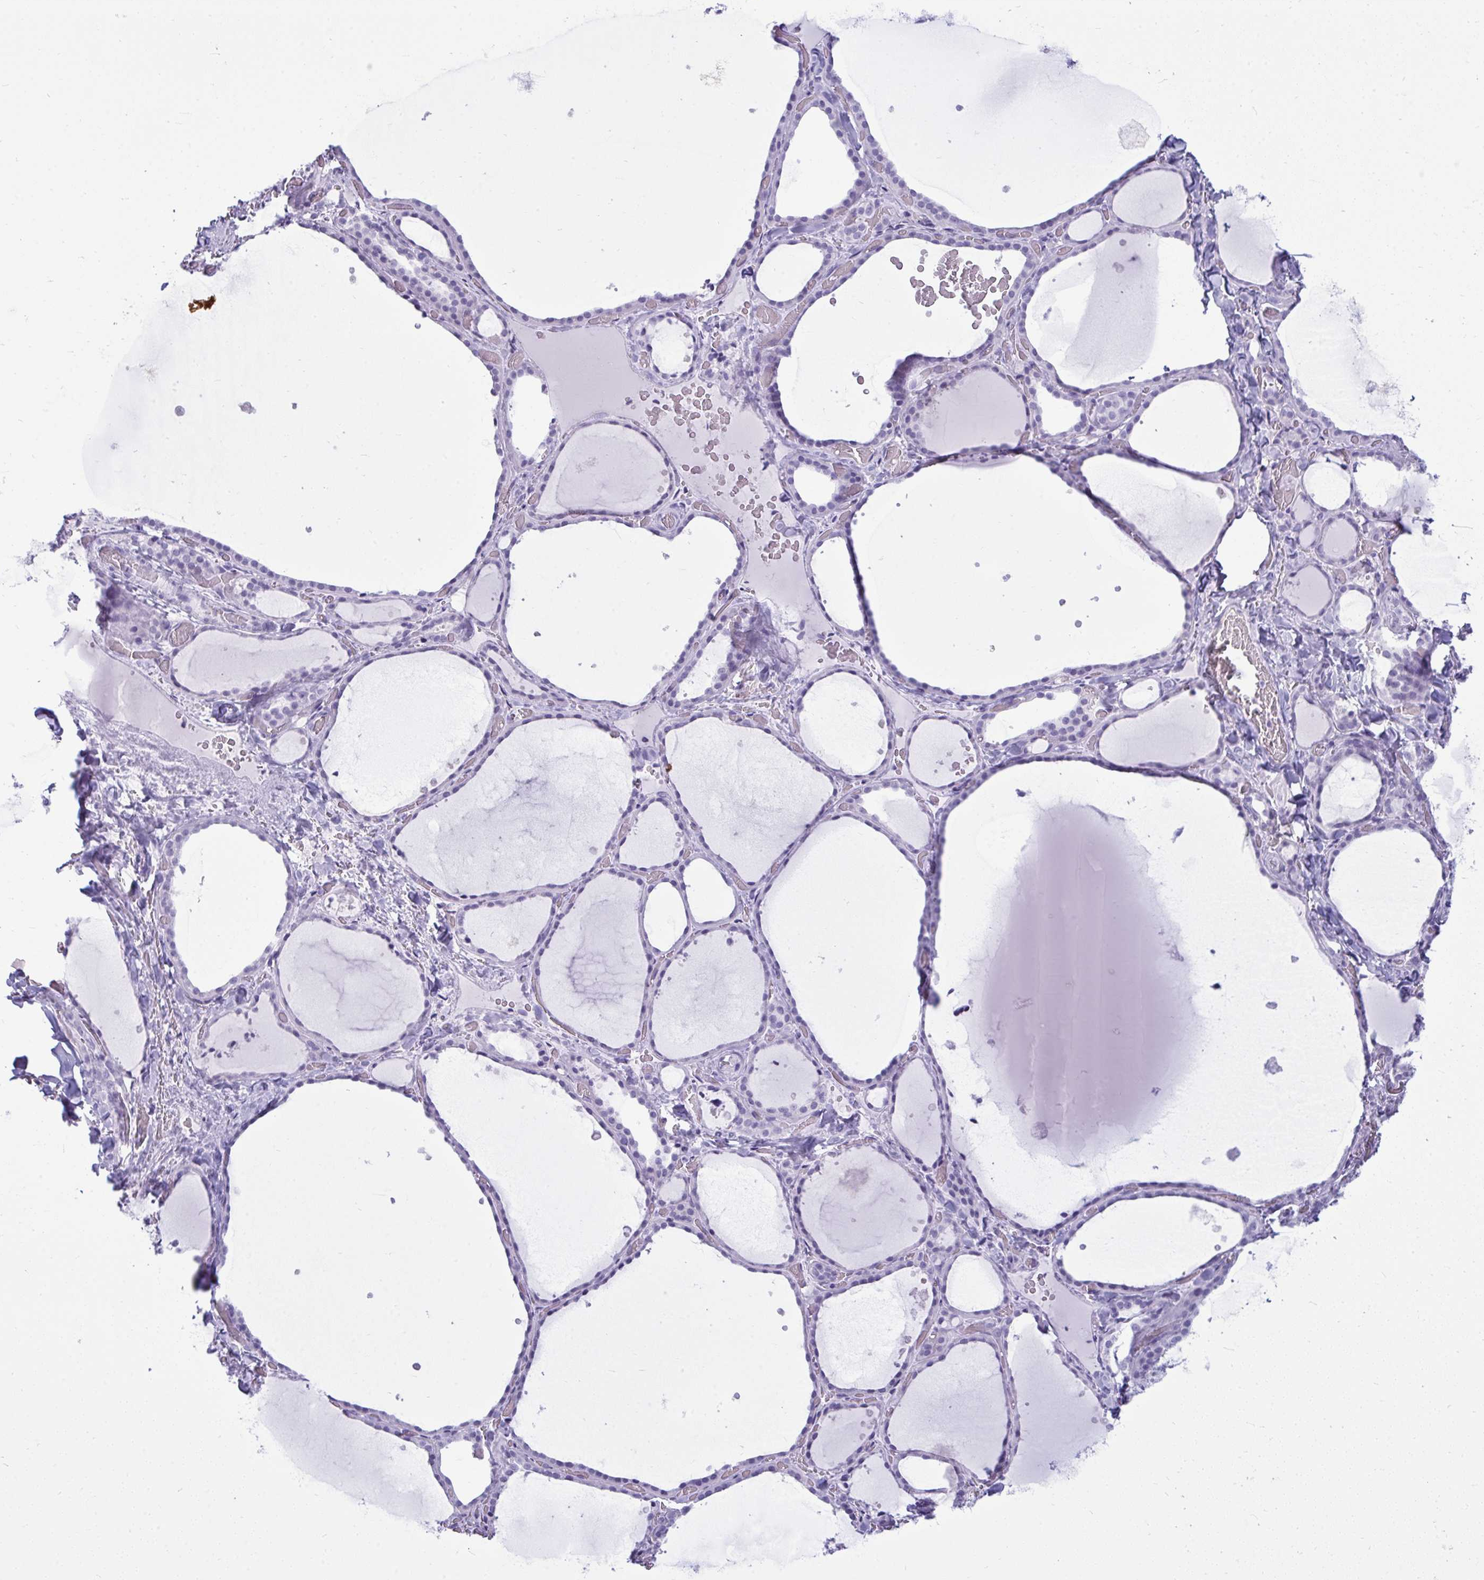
{"staining": {"intensity": "negative", "quantity": "none", "location": "none"}, "tissue": "thyroid gland", "cell_type": "Glandular cells", "image_type": "normal", "snomed": [{"axis": "morphology", "description": "Normal tissue, NOS"}, {"axis": "topography", "description": "Thyroid gland"}], "caption": "High magnification brightfield microscopy of normal thyroid gland stained with DAB (3,3'-diaminobenzidine) (brown) and counterstained with hematoxylin (blue): glandular cells show no significant expression.", "gene": "ANKRD60", "patient": {"sex": "female", "age": 36}}